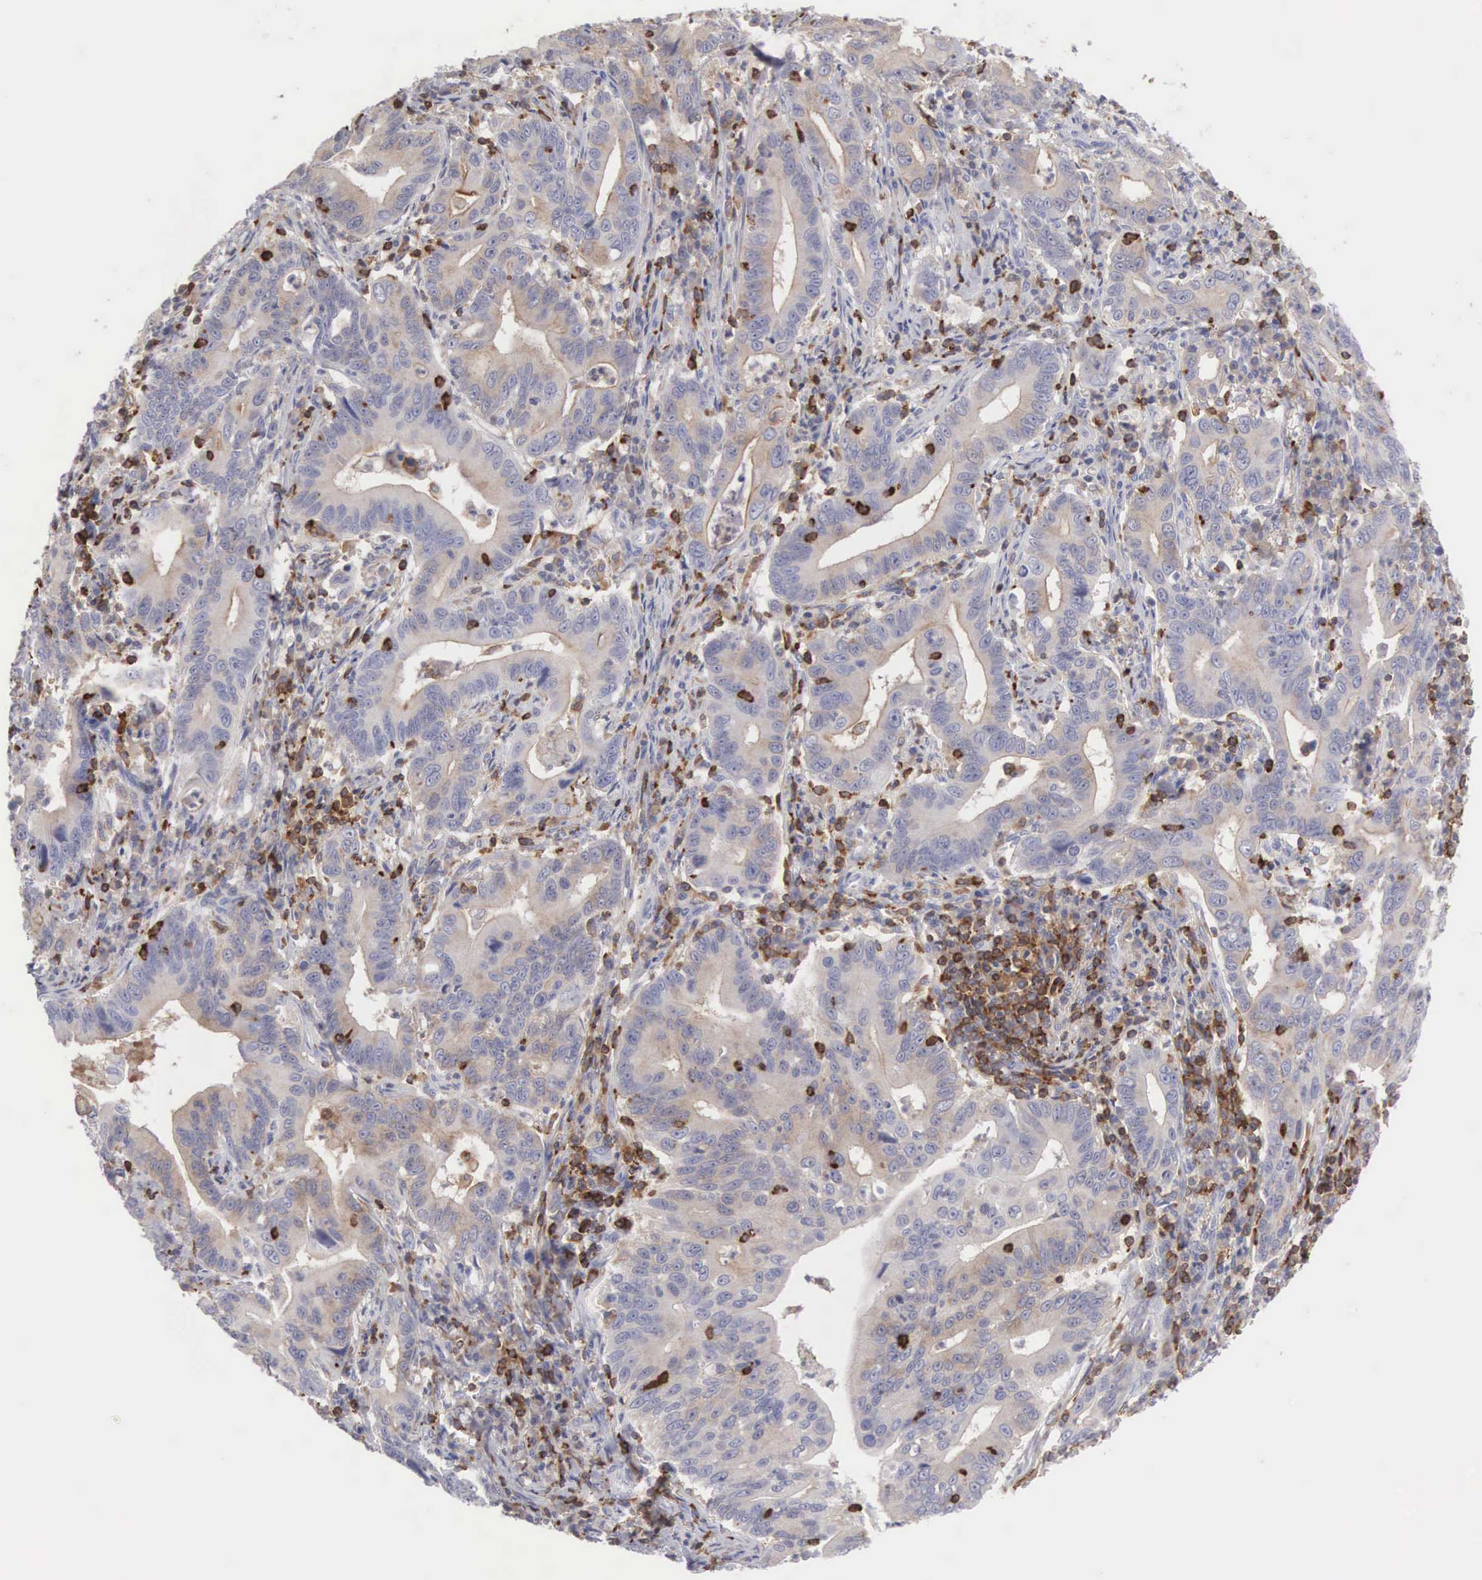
{"staining": {"intensity": "weak", "quantity": "25%-75%", "location": "cytoplasmic/membranous"}, "tissue": "stomach cancer", "cell_type": "Tumor cells", "image_type": "cancer", "snomed": [{"axis": "morphology", "description": "Adenocarcinoma, NOS"}, {"axis": "topography", "description": "Stomach, upper"}], "caption": "A low amount of weak cytoplasmic/membranous expression is identified in approximately 25%-75% of tumor cells in adenocarcinoma (stomach) tissue.", "gene": "SH3BP1", "patient": {"sex": "male", "age": 63}}